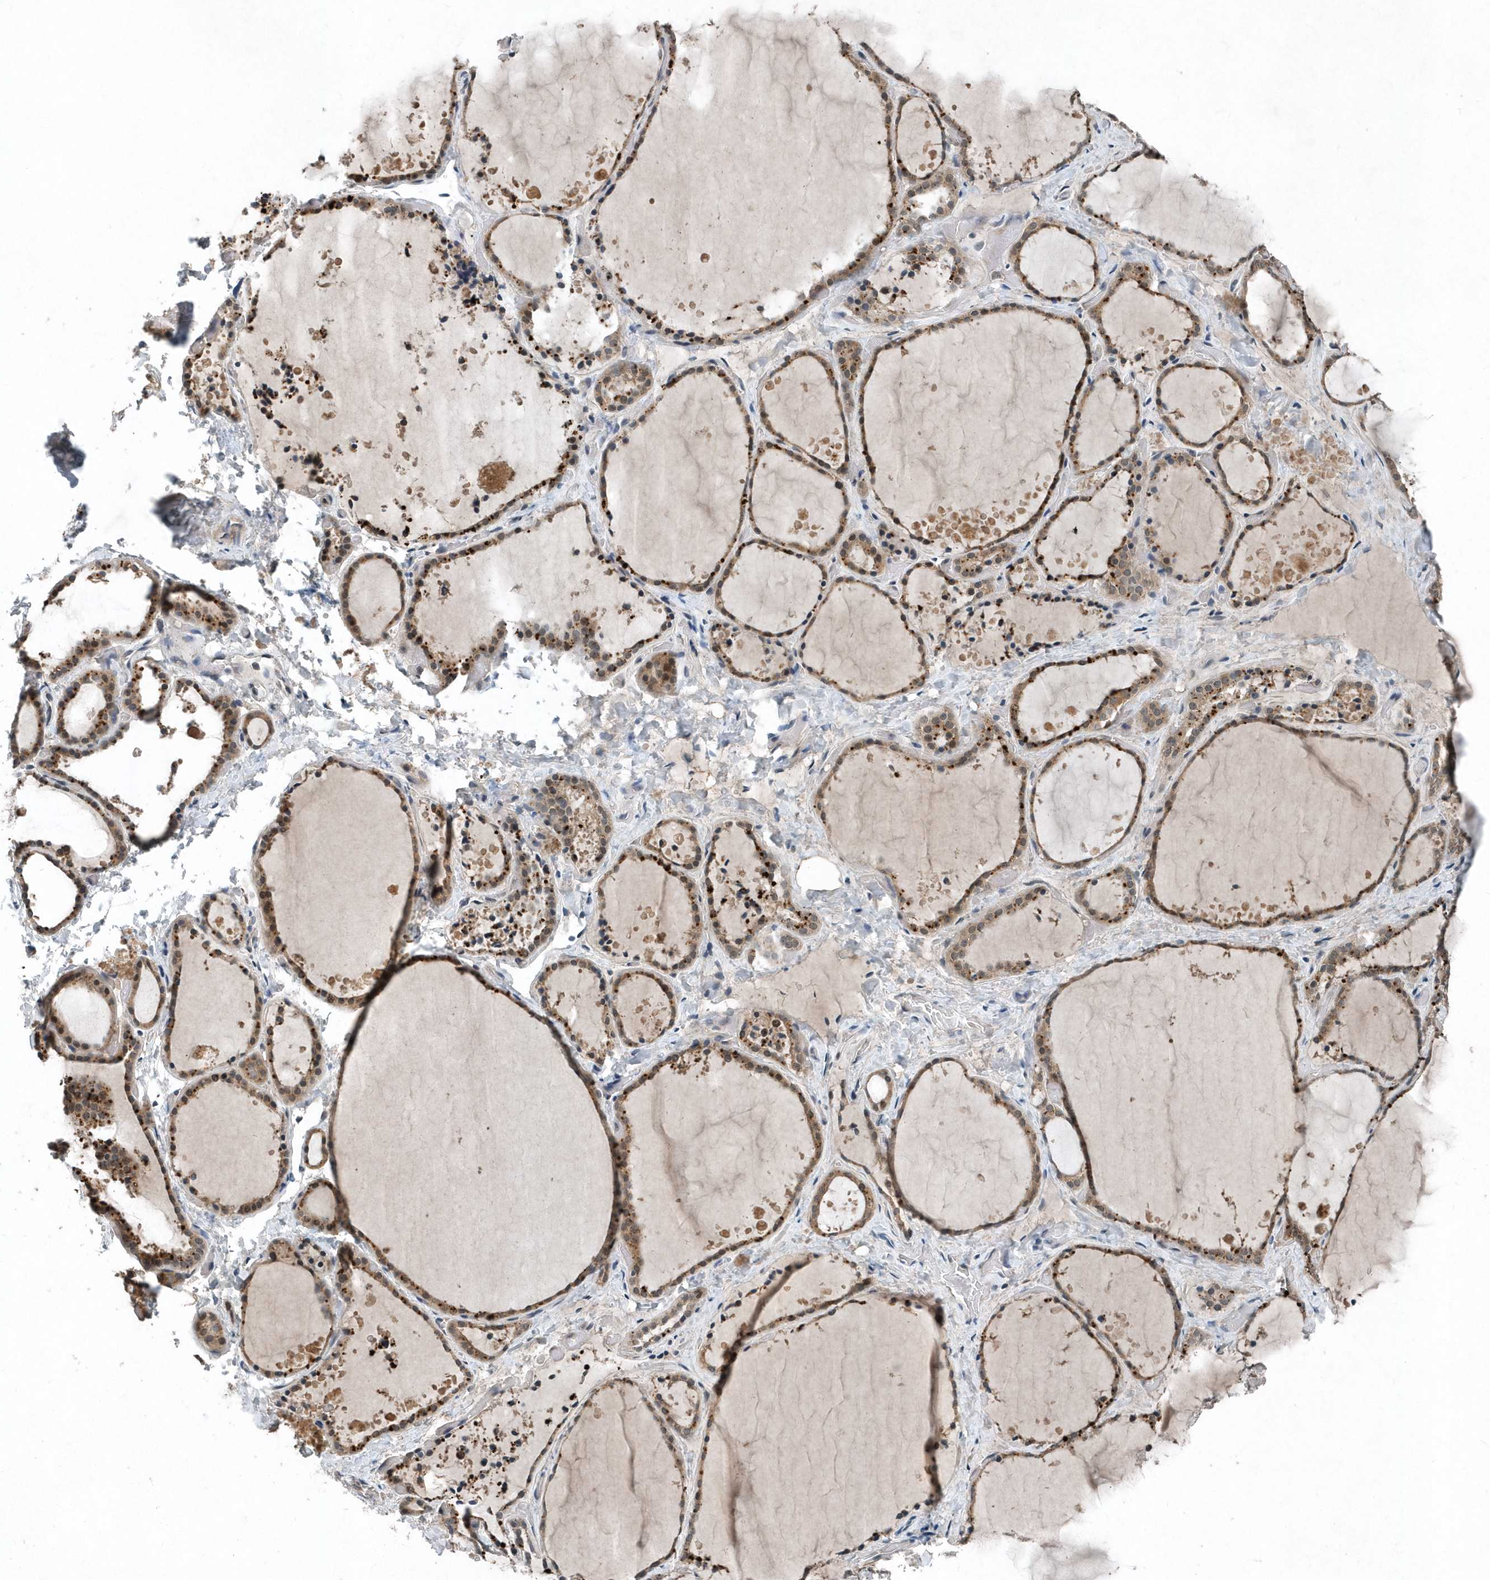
{"staining": {"intensity": "moderate", "quantity": ">75%", "location": "cytoplasmic/membranous"}, "tissue": "thyroid gland", "cell_type": "Glandular cells", "image_type": "normal", "snomed": [{"axis": "morphology", "description": "Normal tissue, NOS"}, {"axis": "topography", "description": "Thyroid gland"}], "caption": "A brown stain highlights moderate cytoplasmic/membranous staining of a protein in glandular cells of unremarkable human thyroid gland.", "gene": "SCFD2", "patient": {"sex": "female", "age": 44}}